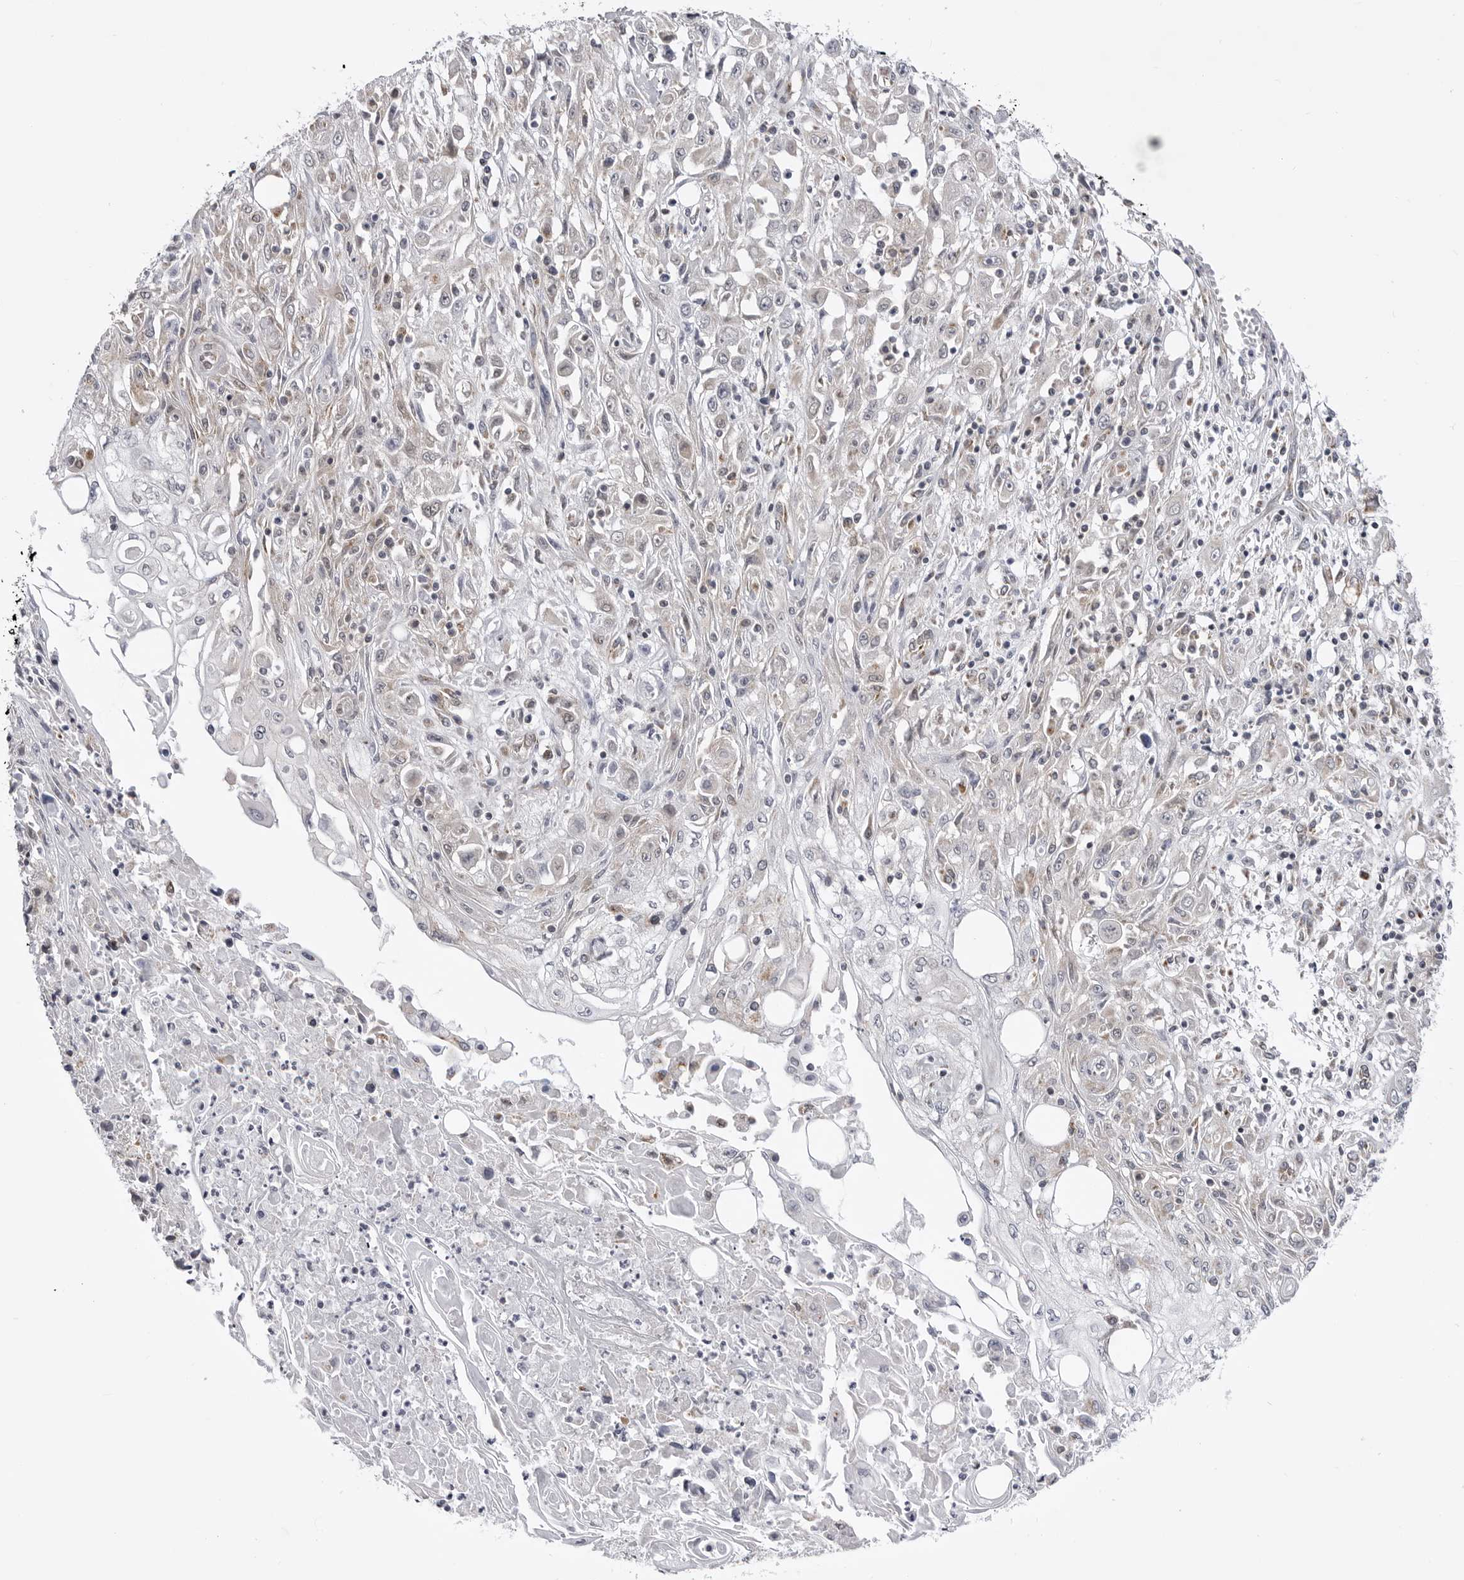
{"staining": {"intensity": "weak", "quantity": "<25%", "location": "cytoplasmic/membranous"}, "tissue": "skin cancer", "cell_type": "Tumor cells", "image_type": "cancer", "snomed": [{"axis": "morphology", "description": "Squamous cell carcinoma, NOS"}, {"axis": "morphology", "description": "Squamous cell carcinoma, metastatic, NOS"}, {"axis": "topography", "description": "Skin"}, {"axis": "topography", "description": "Lymph node"}], "caption": "An immunohistochemistry micrograph of skin cancer is shown. There is no staining in tumor cells of skin cancer.", "gene": "FH", "patient": {"sex": "male", "age": 75}}